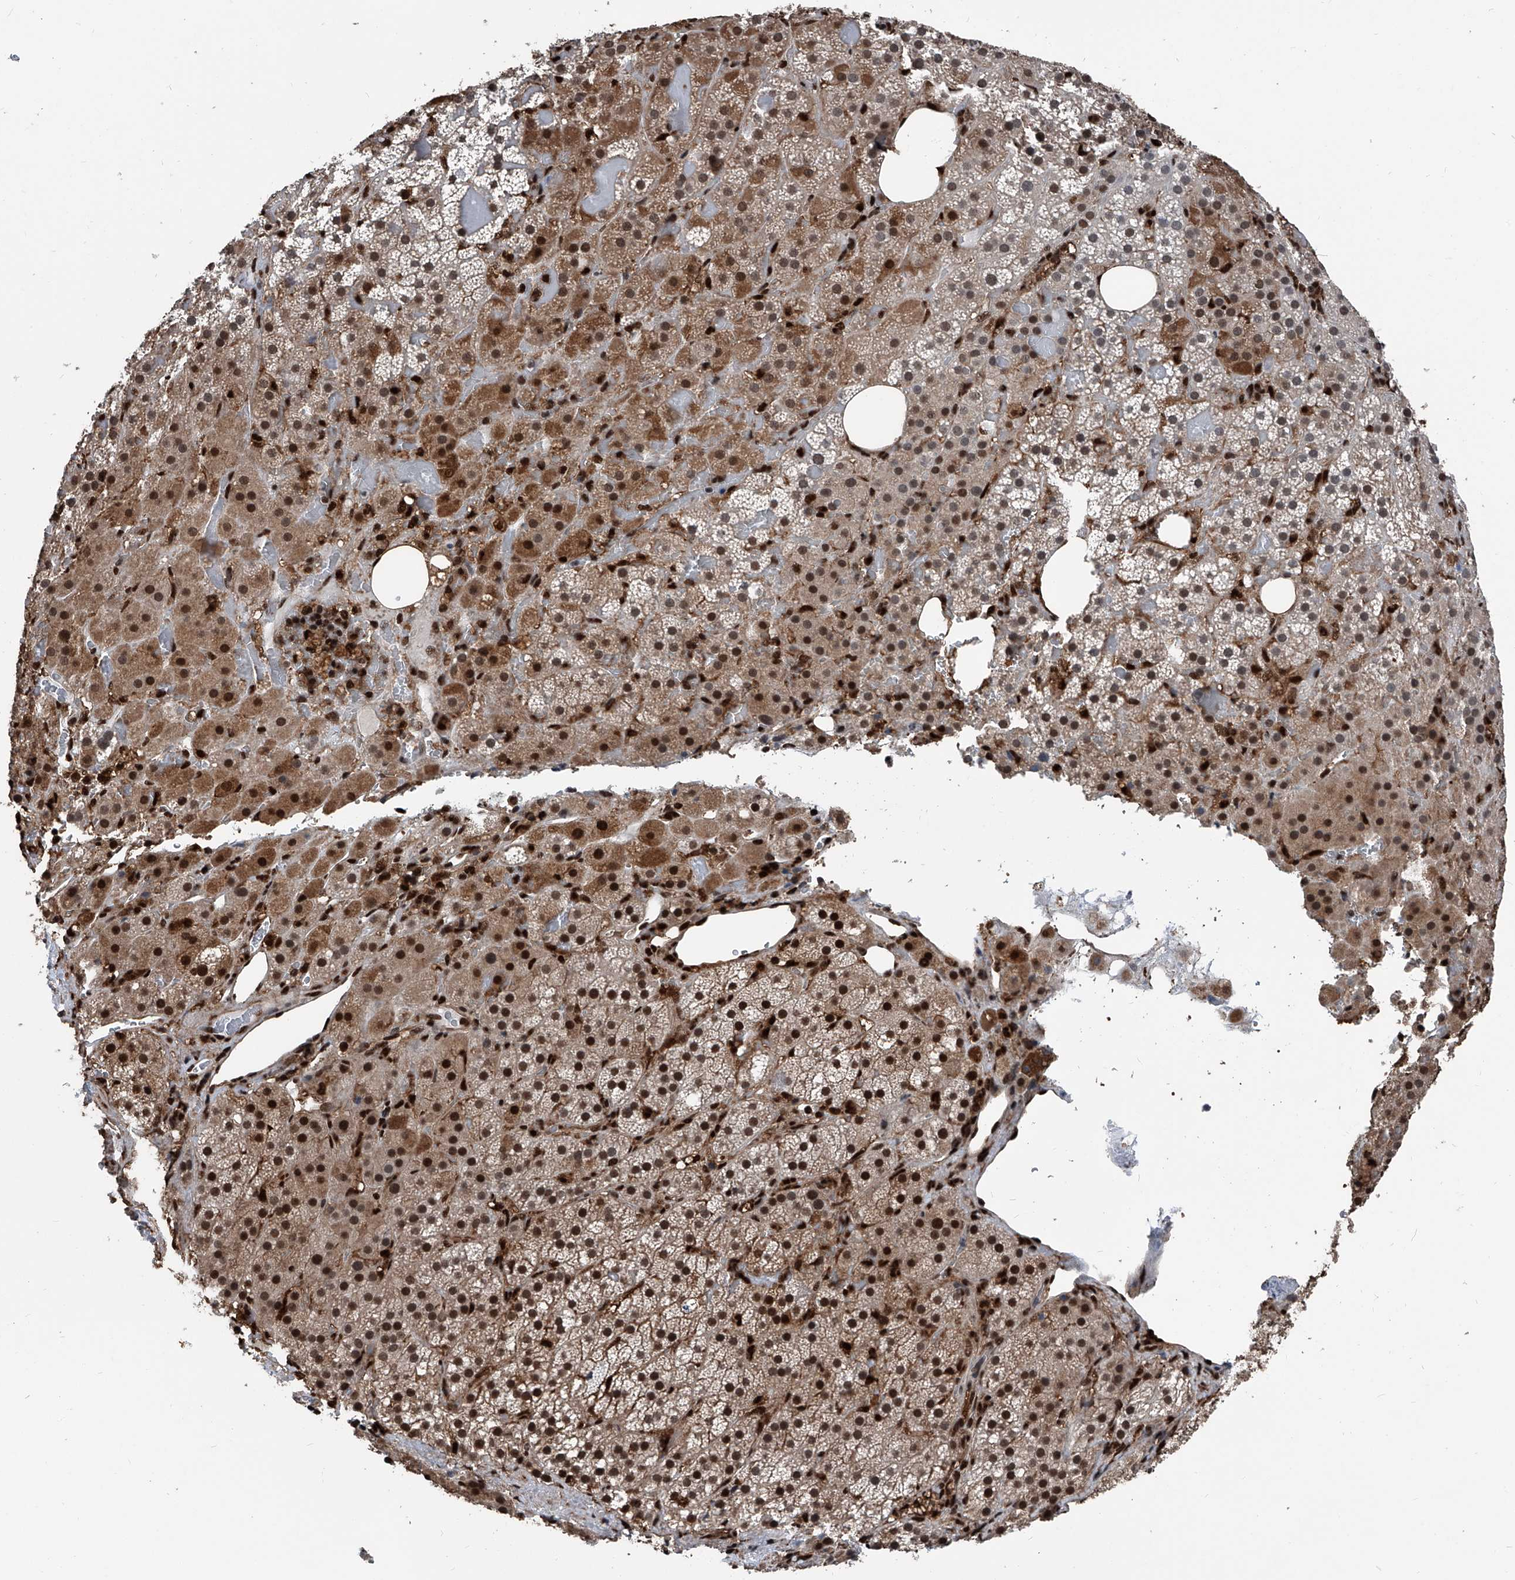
{"staining": {"intensity": "strong", "quantity": "25%-75%", "location": "cytoplasmic/membranous,nuclear"}, "tissue": "adrenal gland", "cell_type": "Glandular cells", "image_type": "normal", "snomed": [{"axis": "morphology", "description": "Normal tissue, NOS"}, {"axis": "topography", "description": "Adrenal gland"}], "caption": "Strong cytoplasmic/membranous,nuclear staining is present in about 25%-75% of glandular cells in unremarkable adrenal gland.", "gene": "FKBP5", "patient": {"sex": "female", "age": 59}}